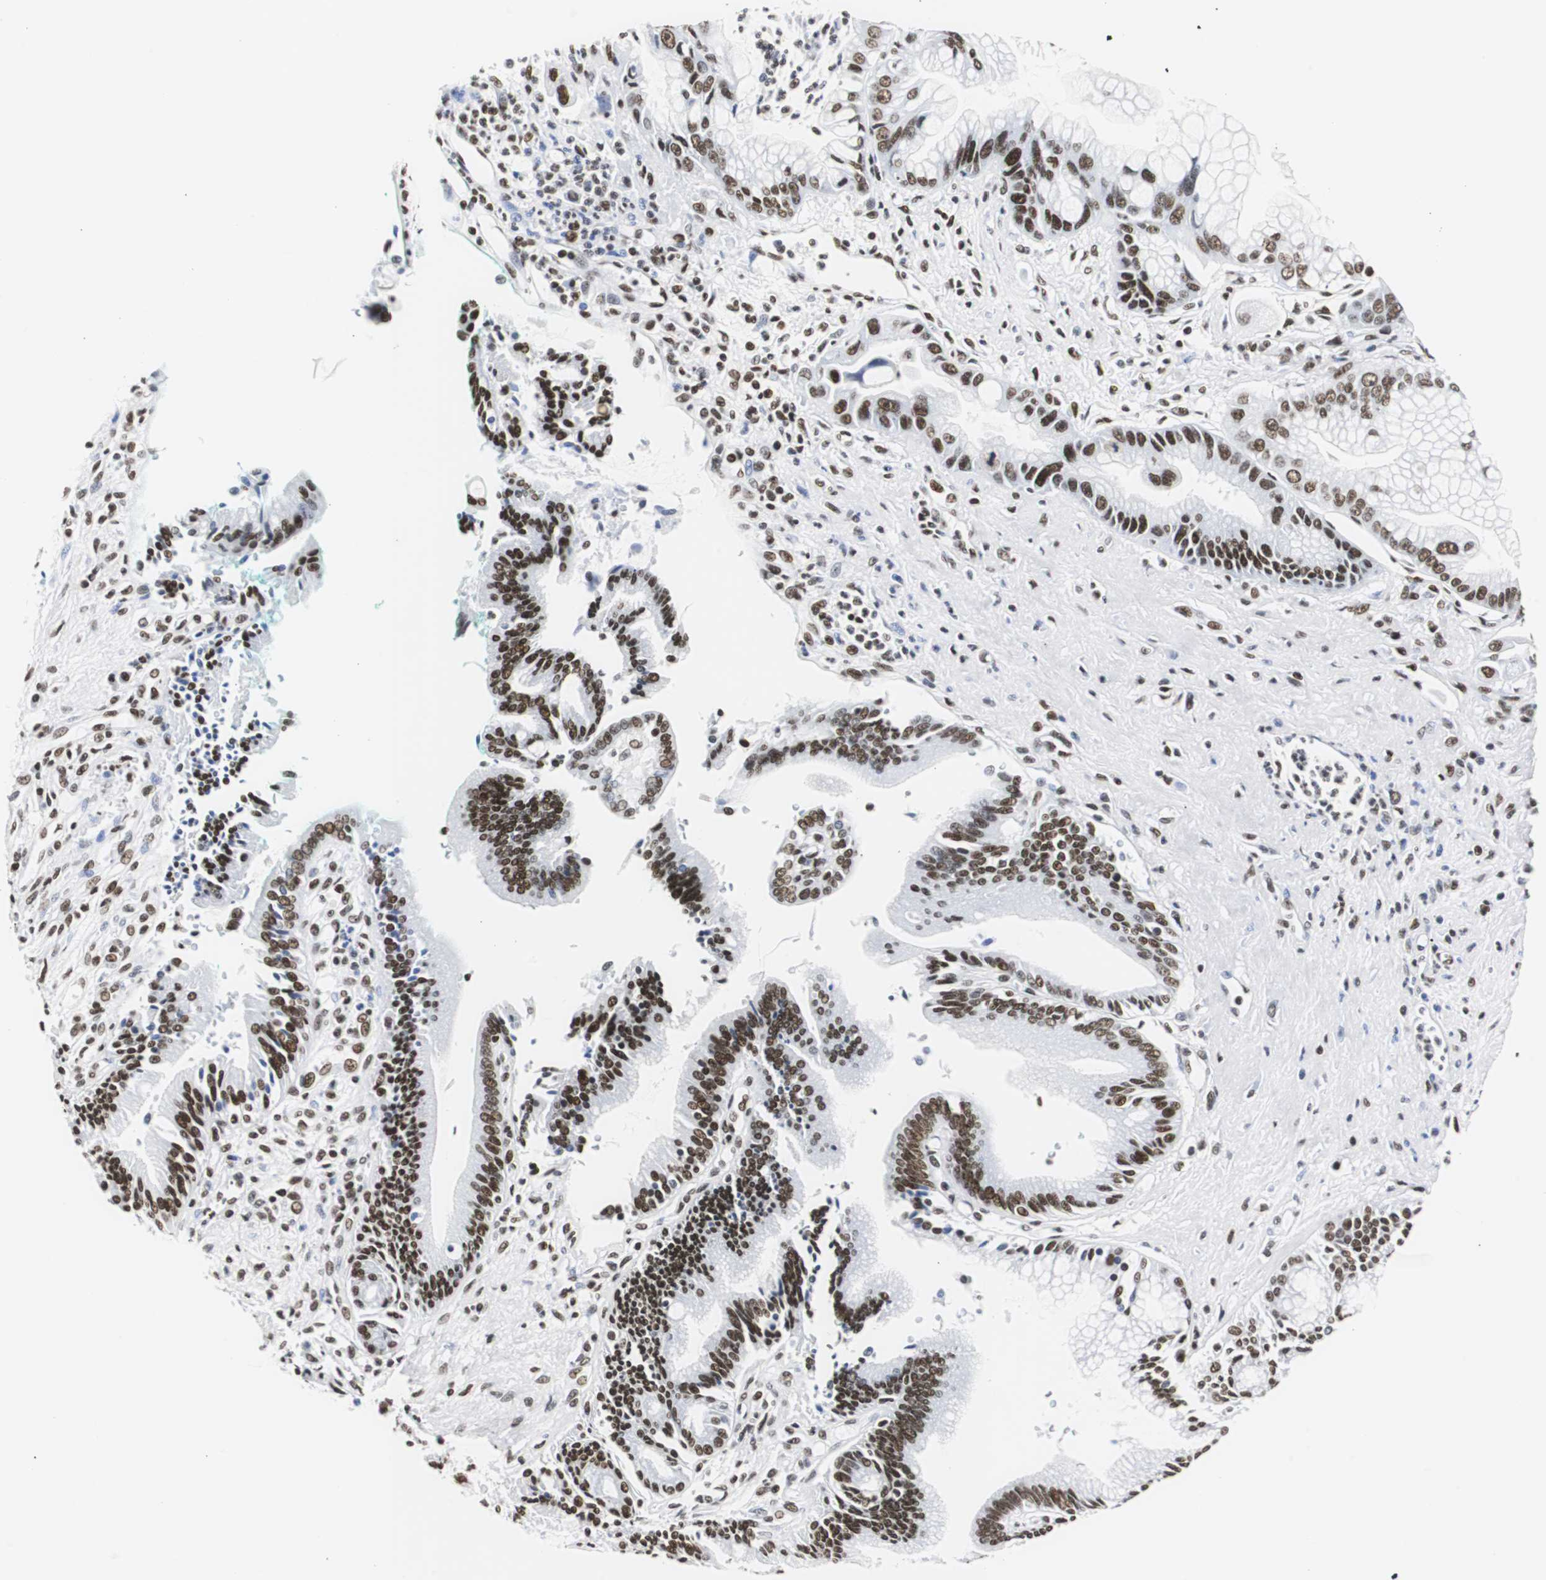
{"staining": {"intensity": "strong", "quantity": ">75%", "location": "nuclear"}, "tissue": "pancreatic cancer", "cell_type": "Tumor cells", "image_type": "cancer", "snomed": [{"axis": "morphology", "description": "Adenocarcinoma, NOS"}, {"axis": "topography", "description": "Pancreas"}], "caption": "Adenocarcinoma (pancreatic) stained with a brown dye demonstrates strong nuclear positive expression in about >75% of tumor cells.", "gene": "HNRNPH2", "patient": {"sex": "male", "age": 59}}